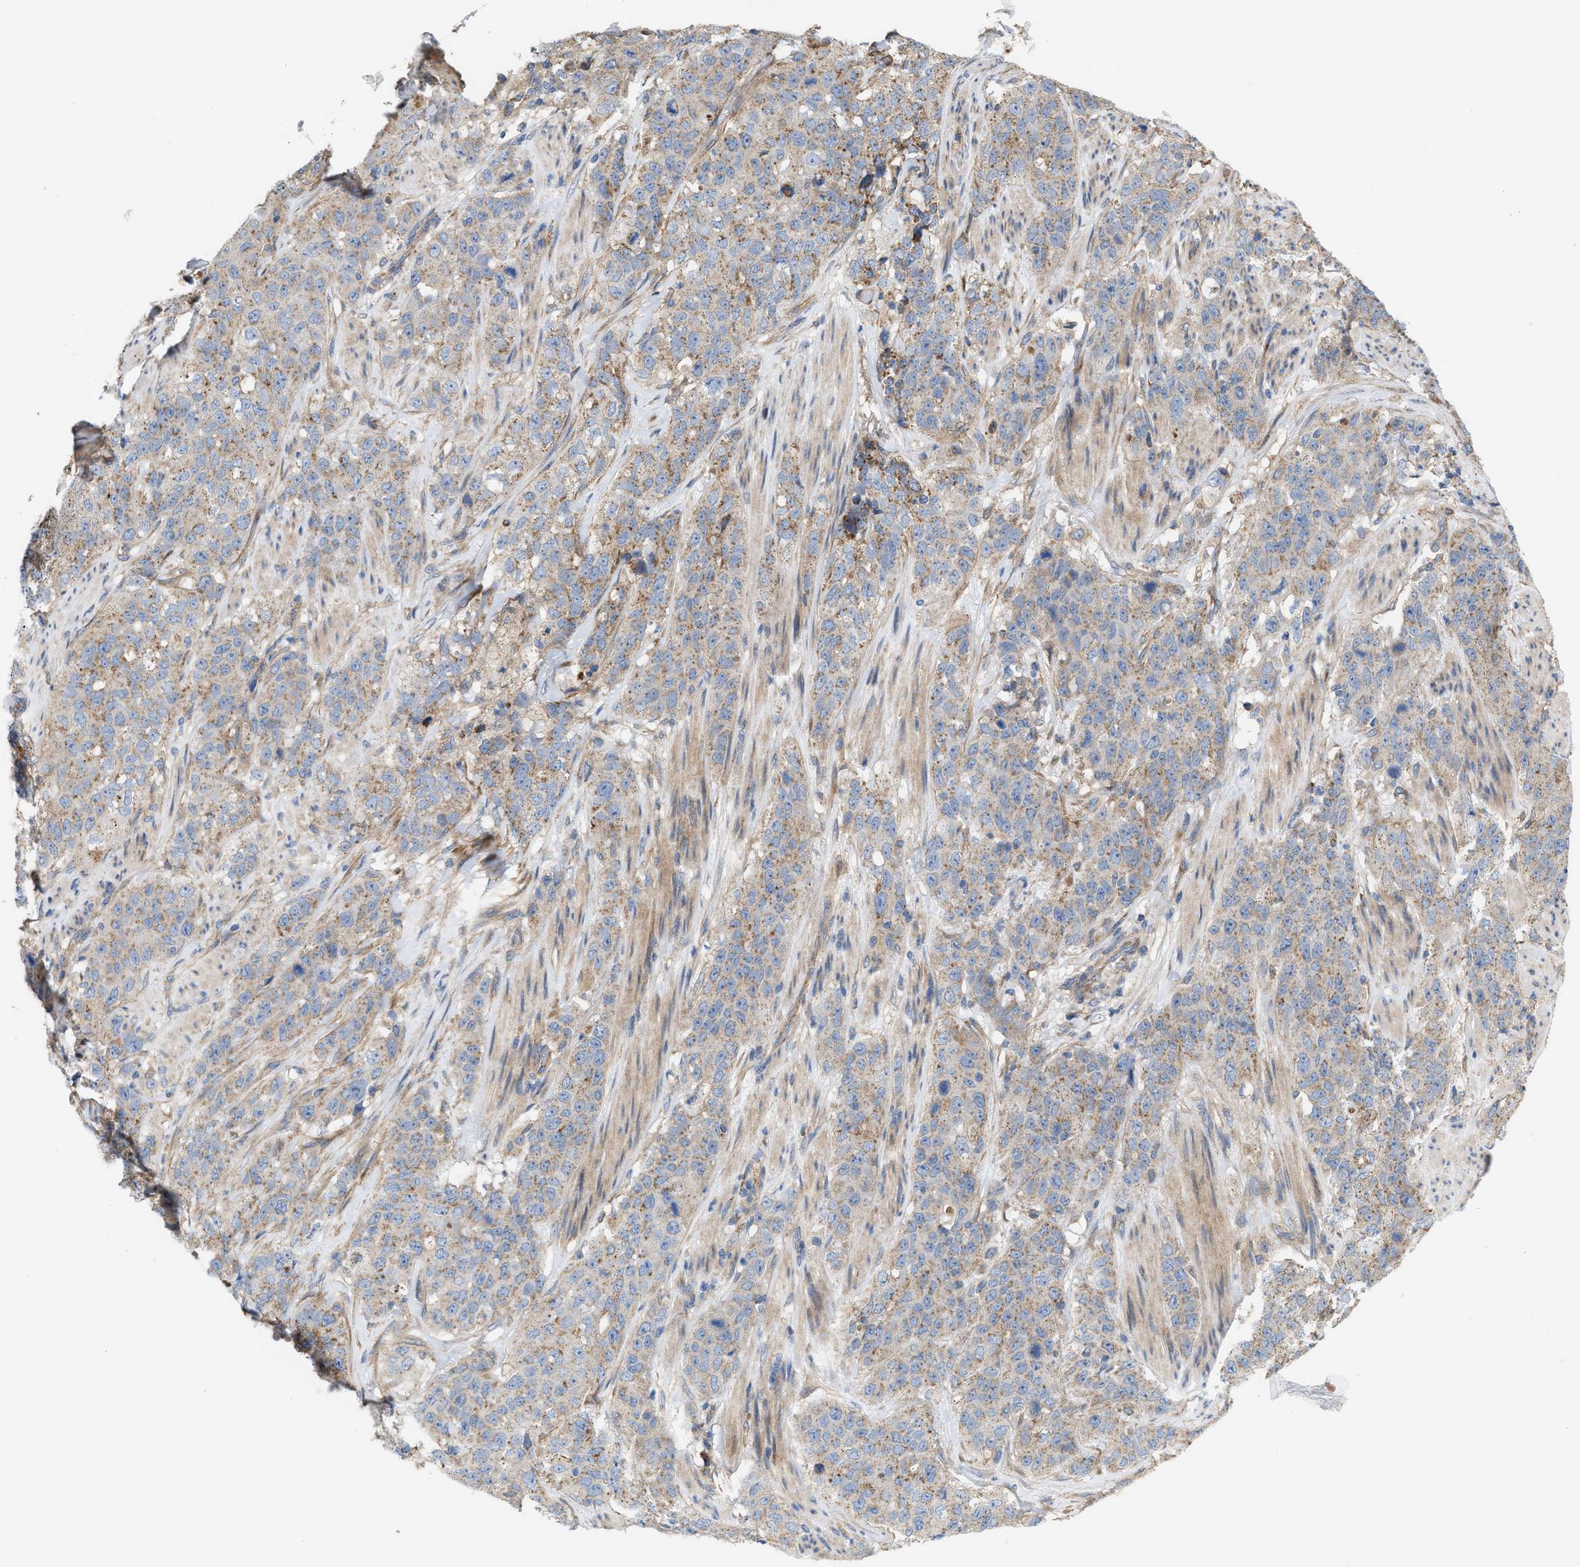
{"staining": {"intensity": "weak", "quantity": "25%-75%", "location": "cytoplasmic/membranous"}, "tissue": "stomach cancer", "cell_type": "Tumor cells", "image_type": "cancer", "snomed": [{"axis": "morphology", "description": "Adenocarcinoma, NOS"}, {"axis": "topography", "description": "Stomach"}], "caption": "Immunohistochemistry (IHC) of human stomach adenocarcinoma exhibits low levels of weak cytoplasmic/membranous expression in approximately 25%-75% of tumor cells.", "gene": "OXSM", "patient": {"sex": "male", "age": 48}}